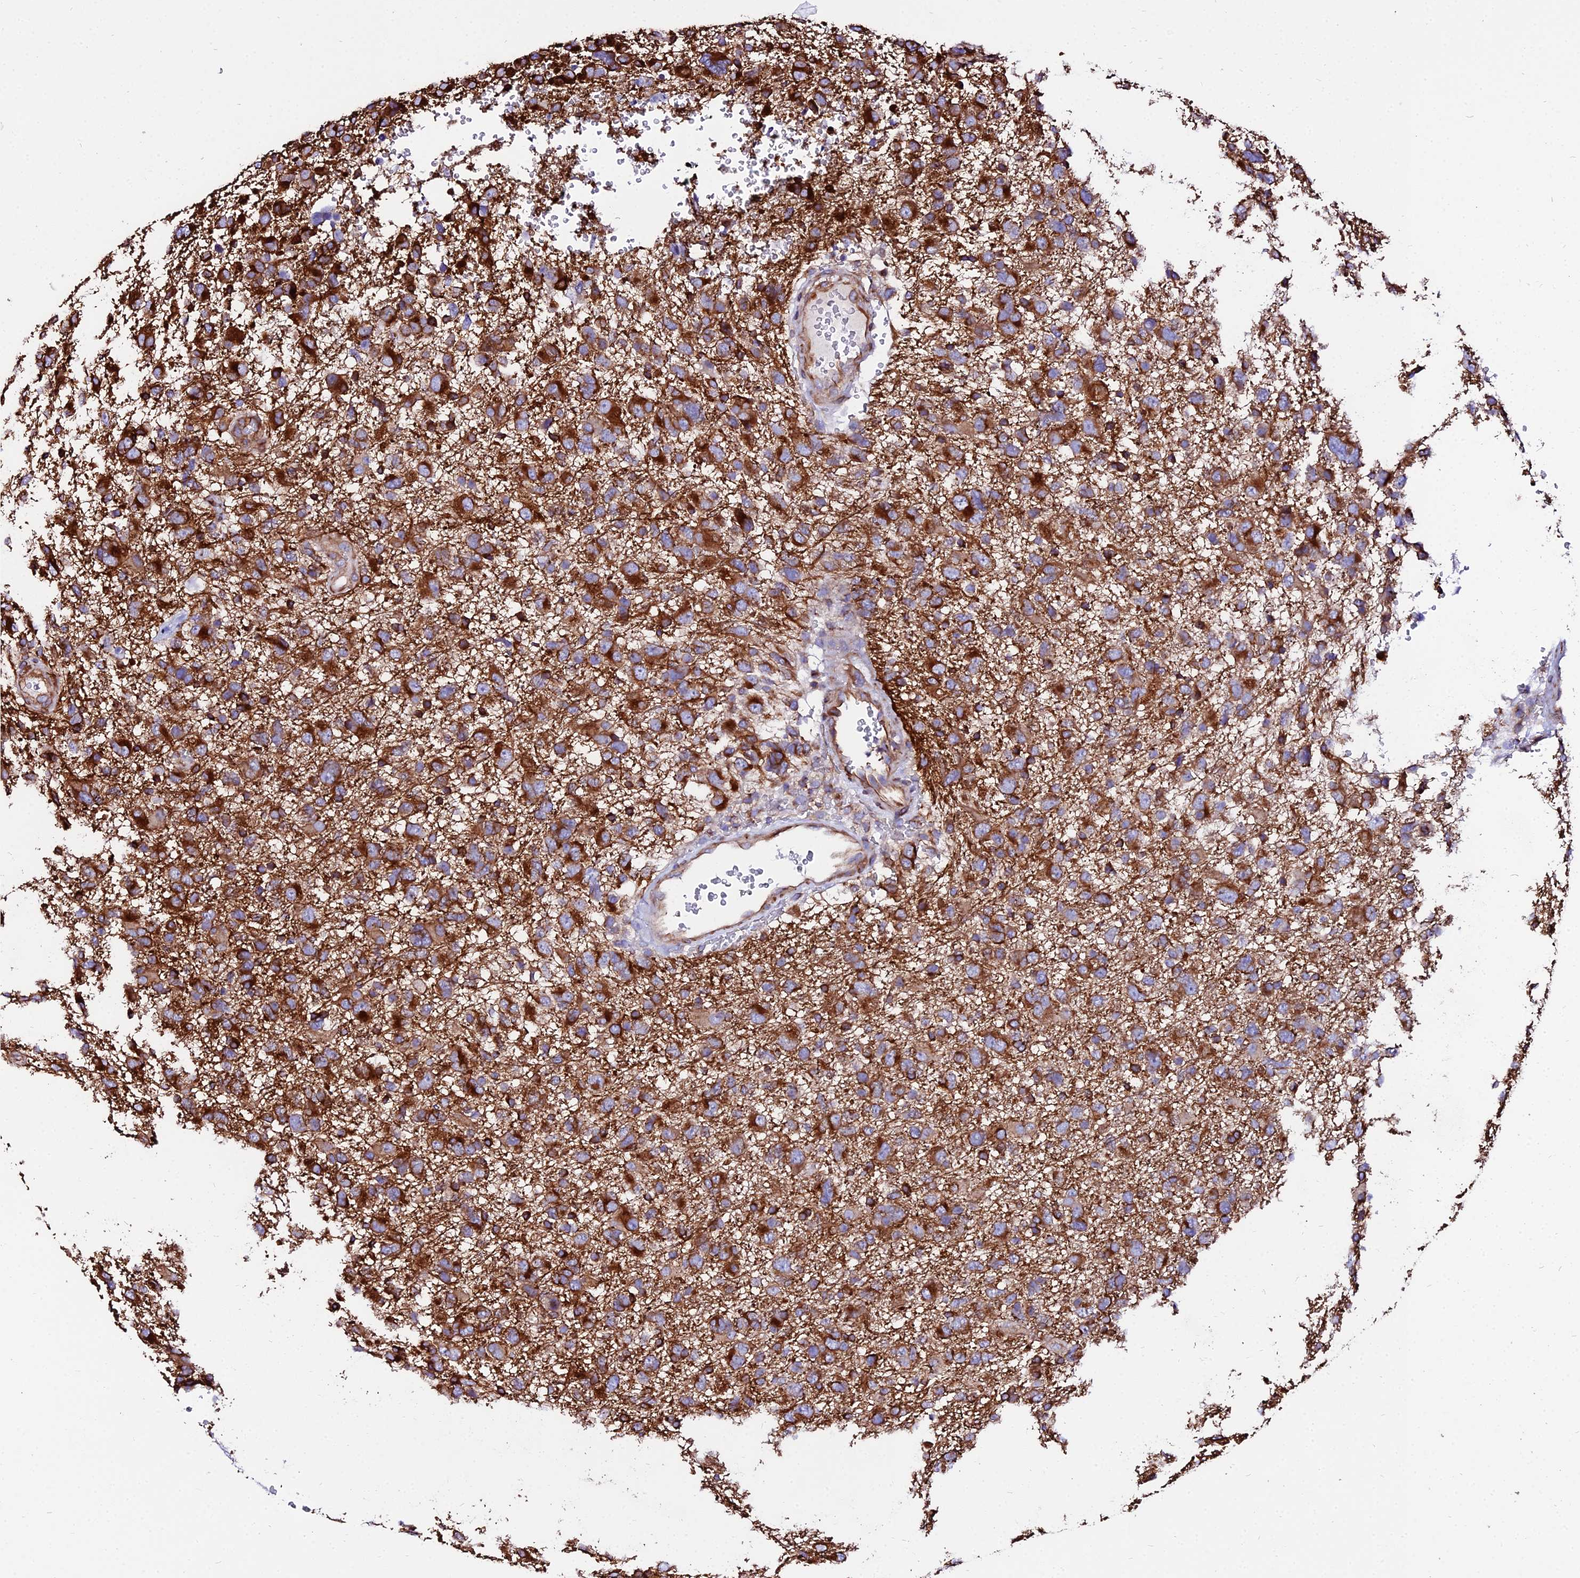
{"staining": {"intensity": "strong", "quantity": ">75%", "location": "cytoplasmic/membranous"}, "tissue": "glioma", "cell_type": "Tumor cells", "image_type": "cancer", "snomed": [{"axis": "morphology", "description": "Glioma, malignant, High grade"}, {"axis": "topography", "description": "Brain"}], "caption": "Immunohistochemistry of glioma demonstrates high levels of strong cytoplasmic/membranous positivity in about >75% of tumor cells.", "gene": "TUBA3D", "patient": {"sex": "male", "age": 61}}